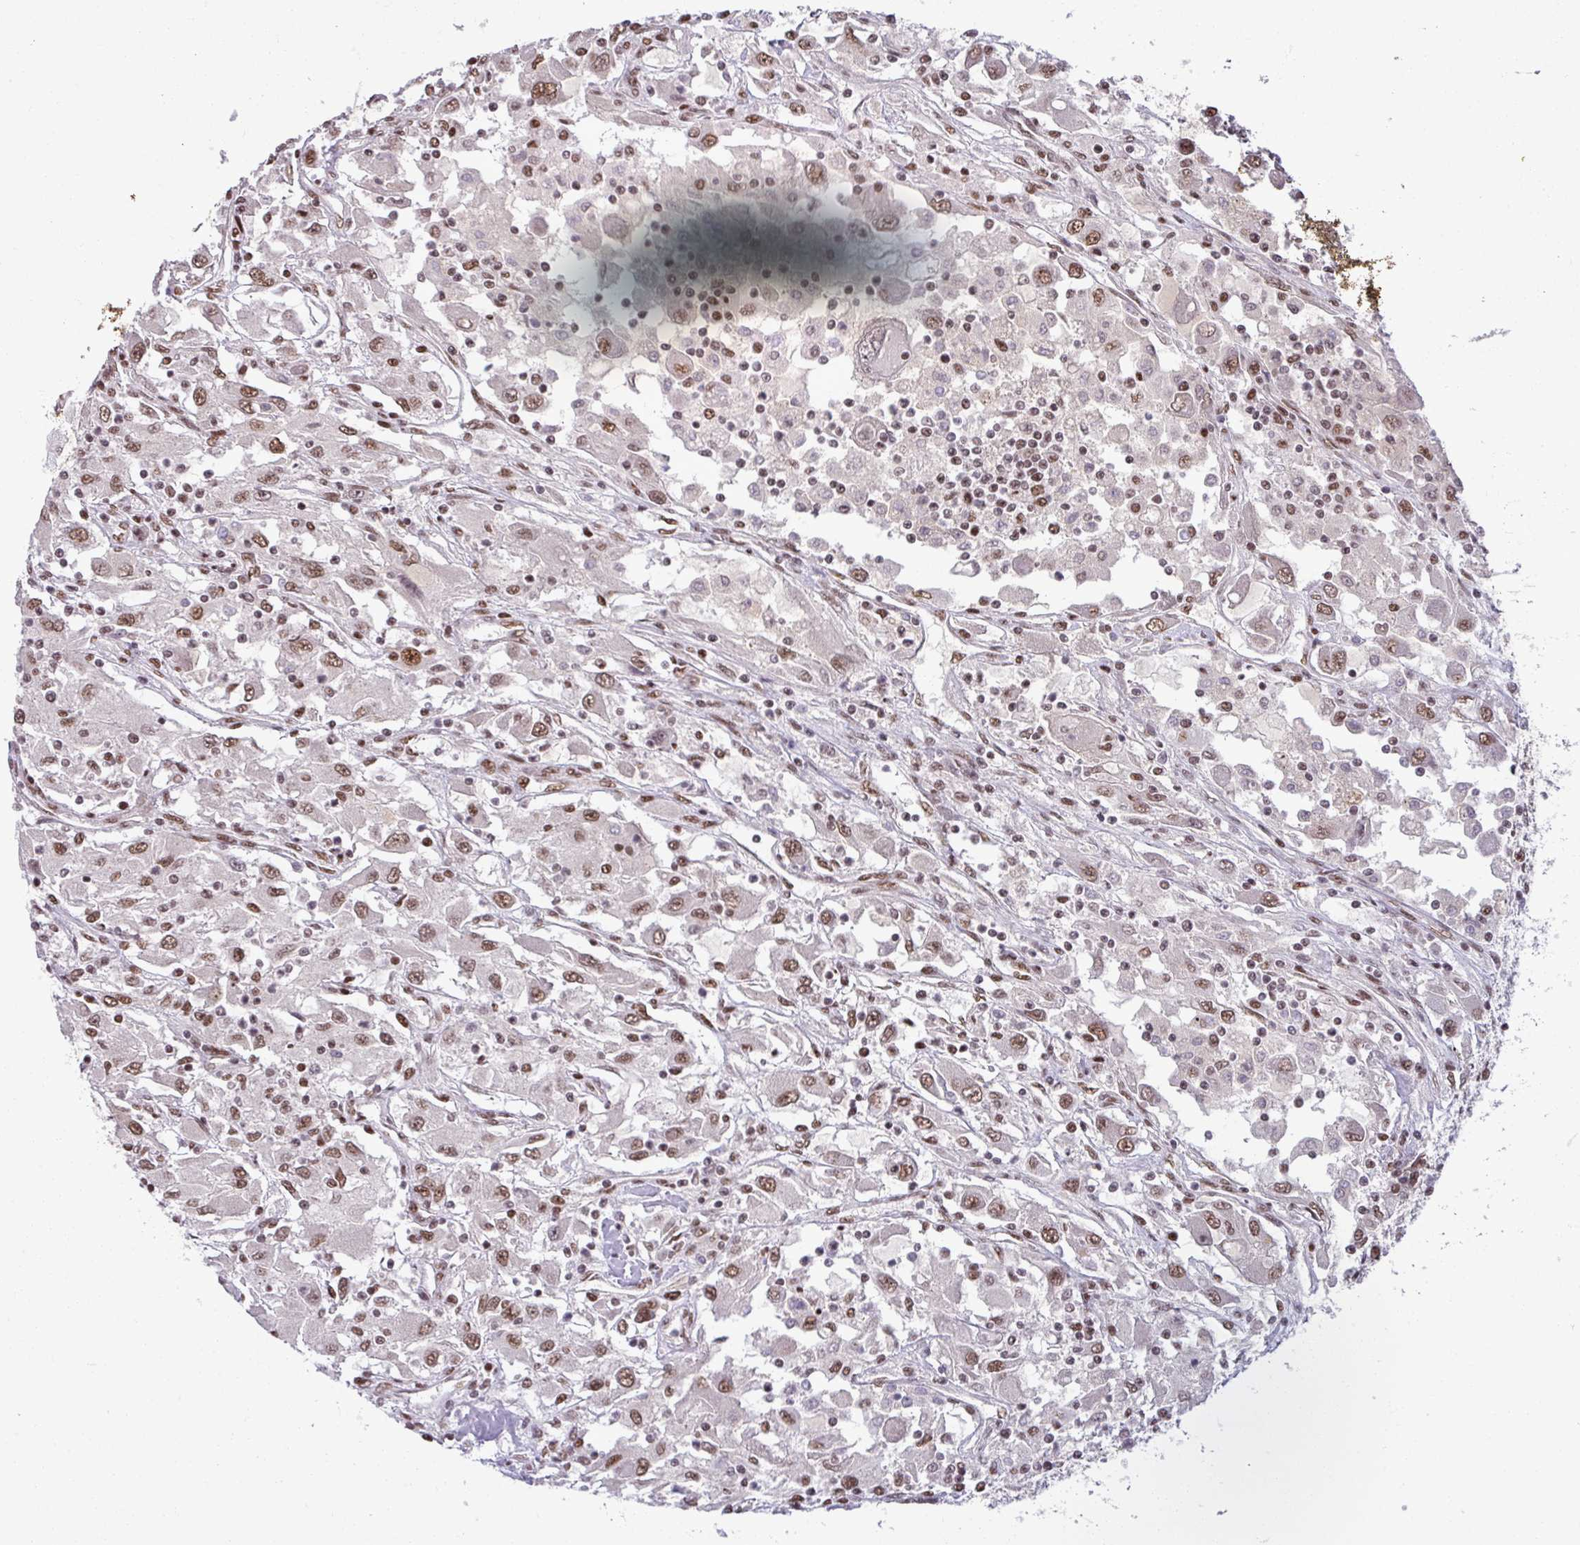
{"staining": {"intensity": "moderate", "quantity": ">75%", "location": "nuclear"}, "tissue": "renal cancer", "cell_type": "Tumor cells", "image_type": "cancer", "snomed": [{"axis": "morphology", "description": "Adenocarcinoma, NOS"}, {"axis": "topography", "description": "Kidney"}], "caption": "An immunohistochemistry (IHC) image of tumor tissue is shown. Protein staining in brown highlights moderate nuclear positivity in renal adenocarcinoma within tumor cells.", "gene": "PTPN20", "patient": {"sex": "female", "age": 67}}